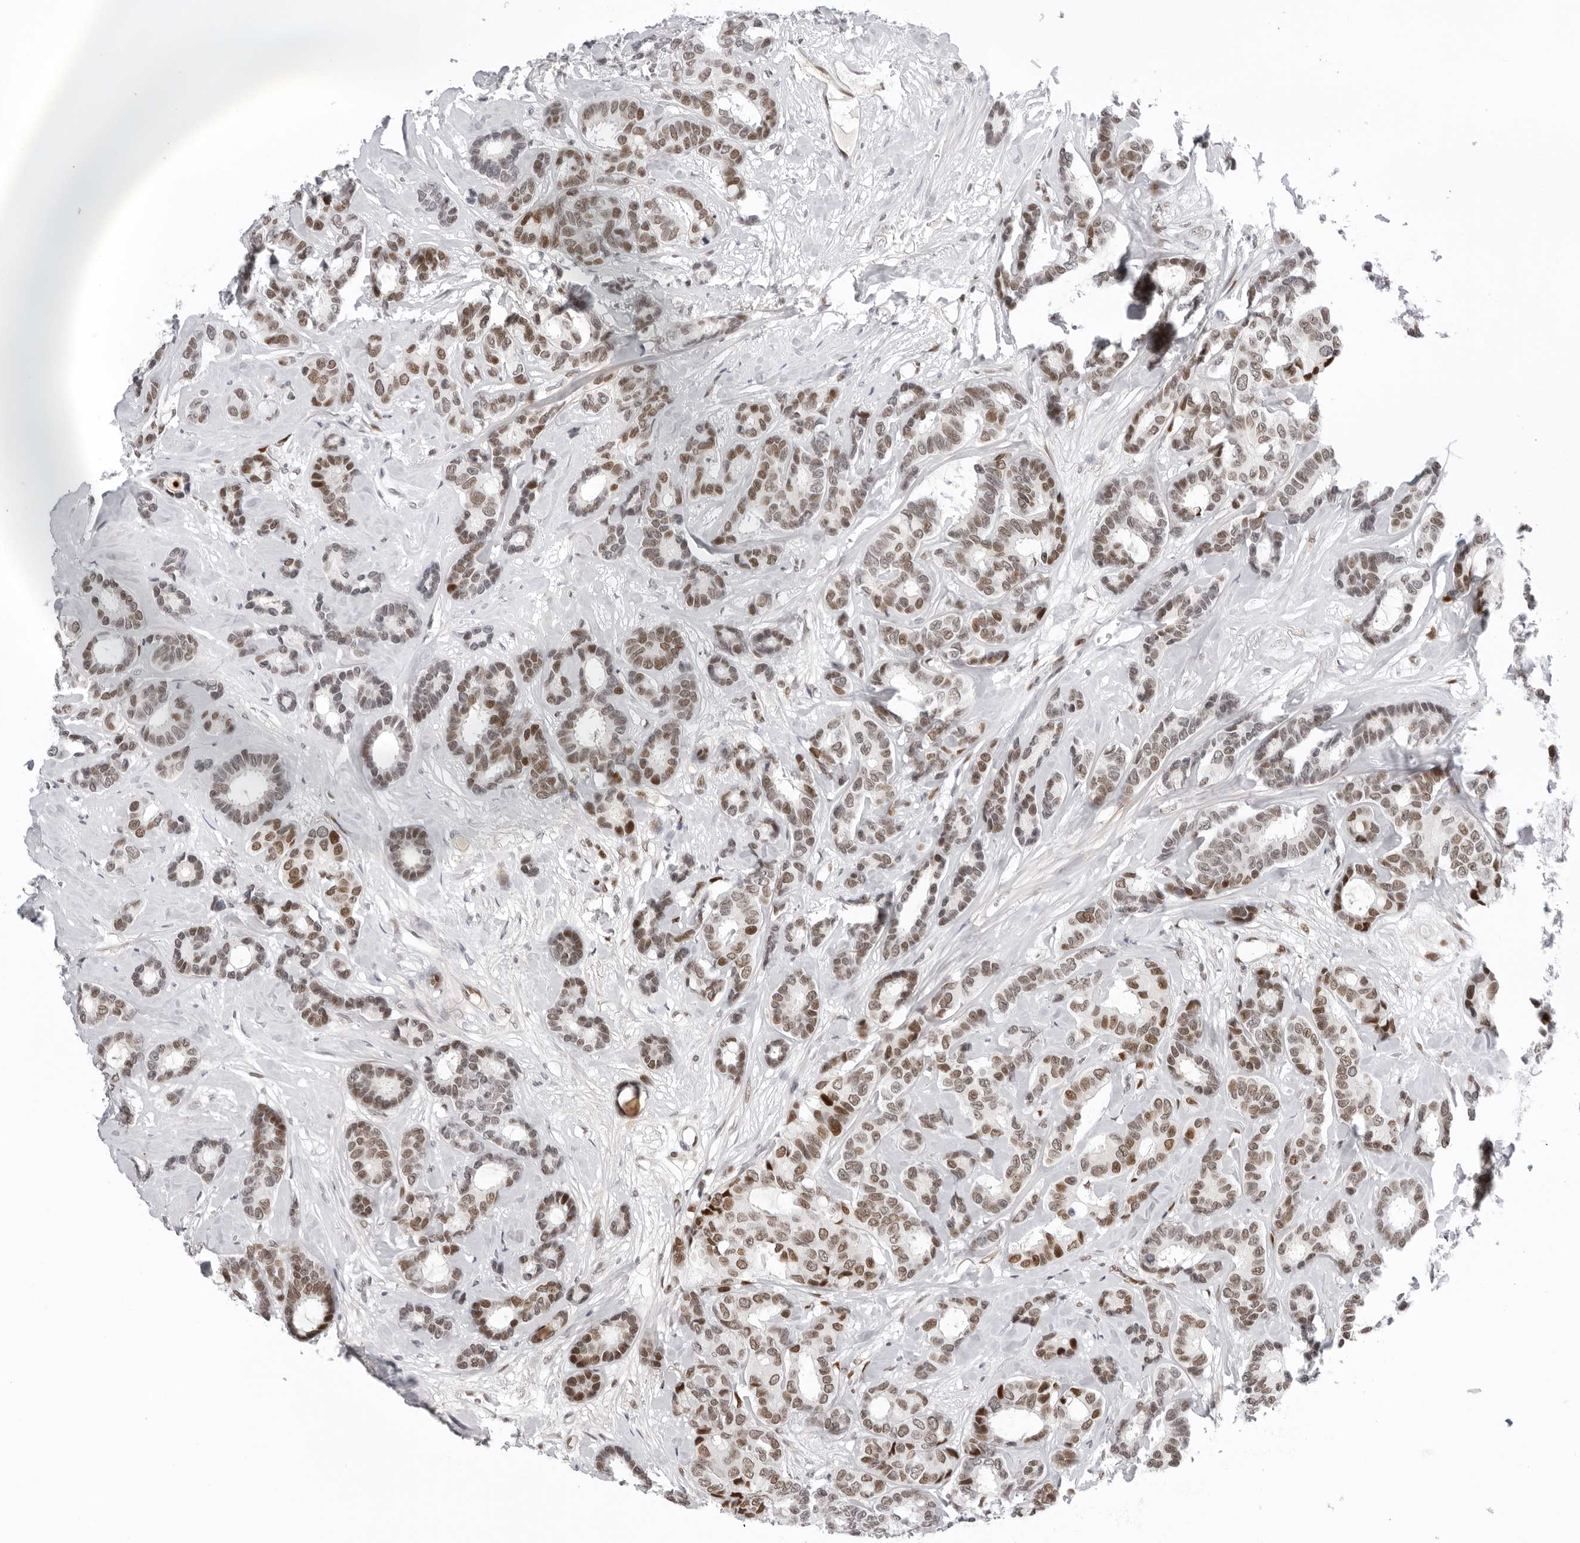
{"staining": {"intensity": "moderate", "quantity": ">75%", "location": "nuclear"}, "tissue": "breast cancer", "cell_type": "Tumor cells", "image_type": "cancer", "snomed": [{"axis": "morphology", "description": "Duct carcinoma"}, {"axis": "topography", "description": "Breast"}], "caption": "This micrograph reveals immunohistochemistry staining of breast cancer, with medium moderate nuclear positivity in approximately >75% of tumor cells.", "gene": "OGG1", "patient": {"sex": "female", "age": 87}}